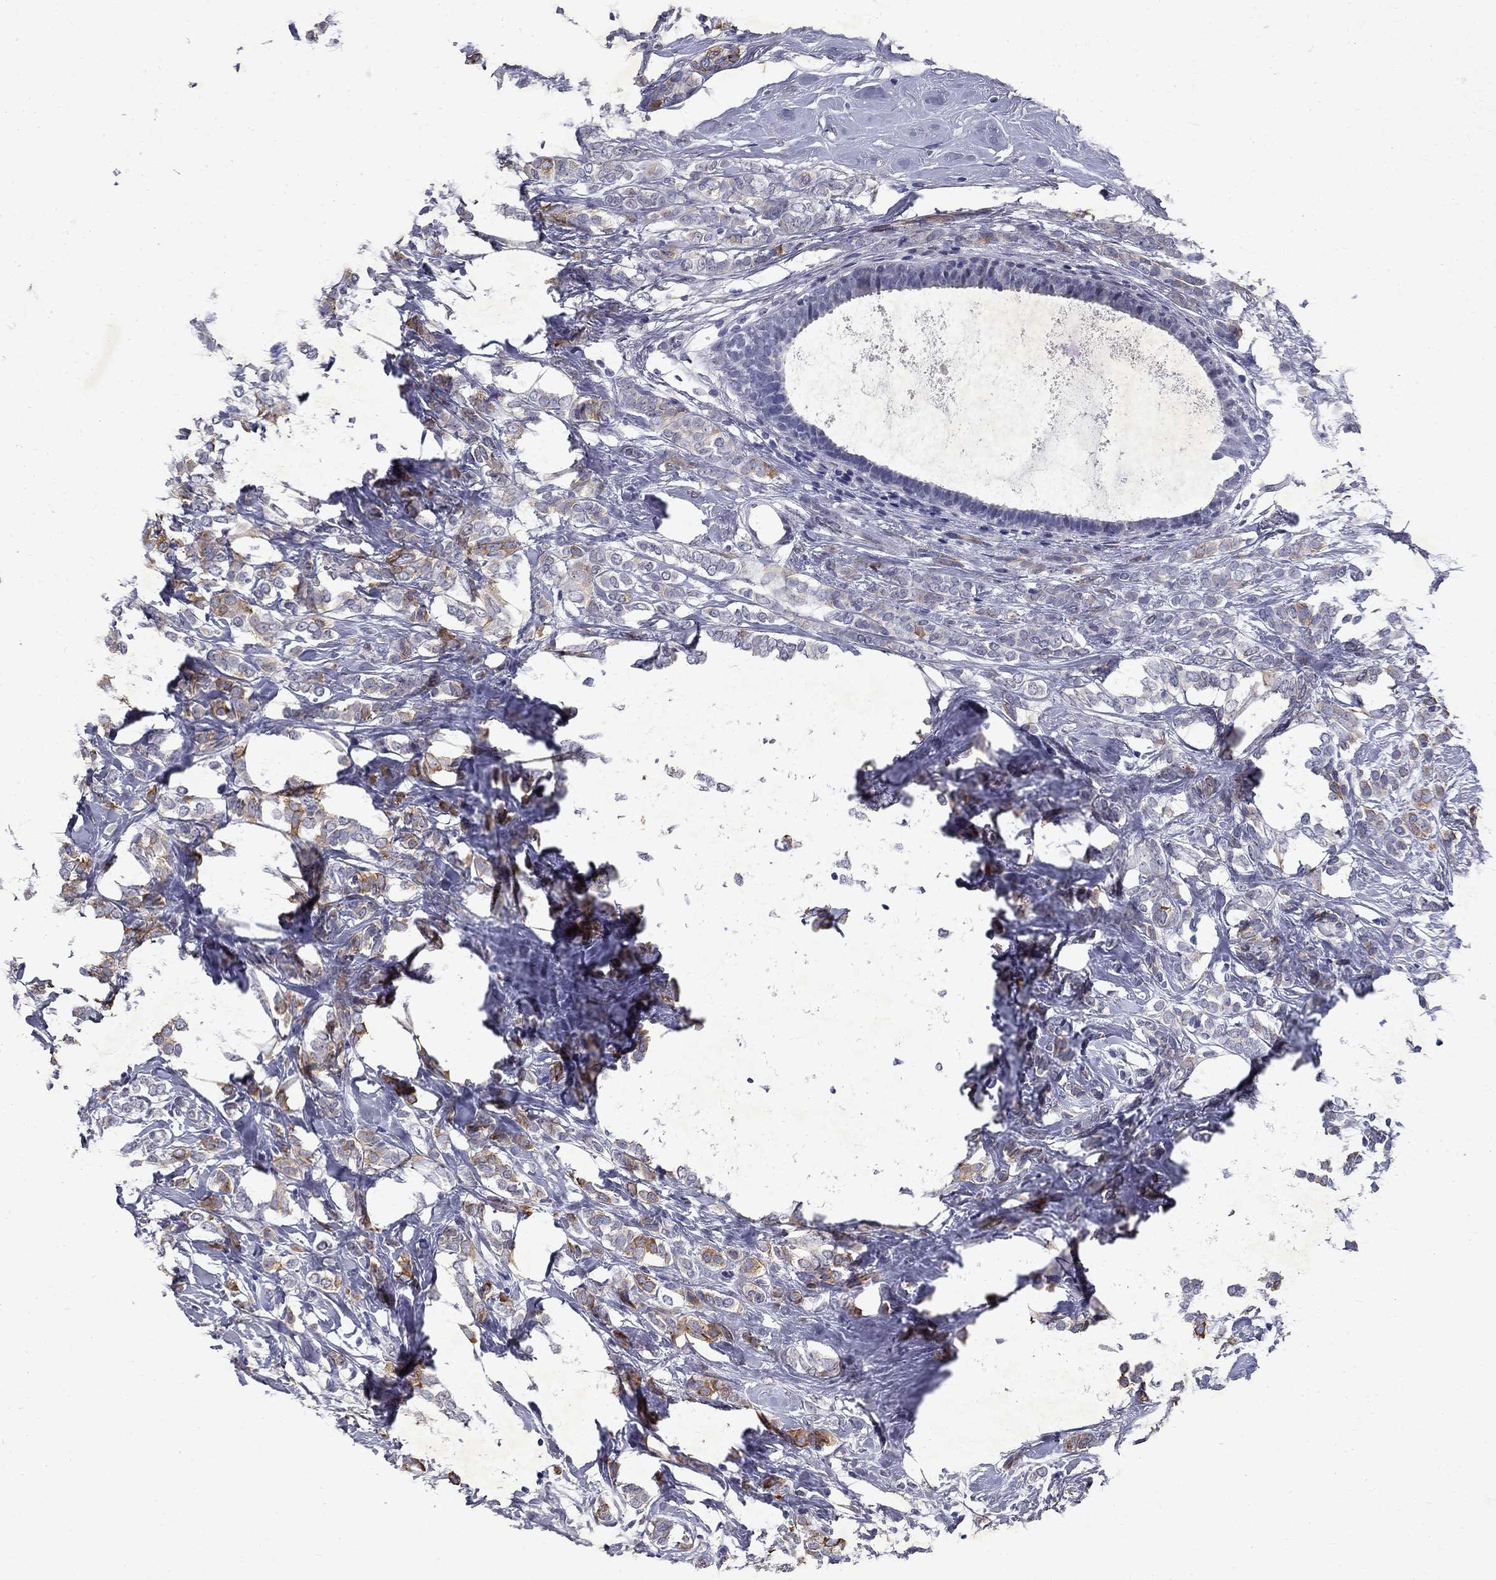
{"staining": {"intensity": "moderate", "quantity": "<25%", "location": "cytoplasmic/membranous"}, "tissue": "breast cancer", "cell_type": "Tumor cells", "image_type": "cancer", "snomed": [{"axis": "morphology", "description": "Lobular carcinoma"}, {"axis": "topography", "description": "Breast"}], "caption": "Breast lobular carcinoma stained with a brown dye reveals moderate cytoplasmic/membranous positive staining in about <25% of tumor cells.", "gene": "RBFOX1", "patient": {"sex": "female", "age": 49}}